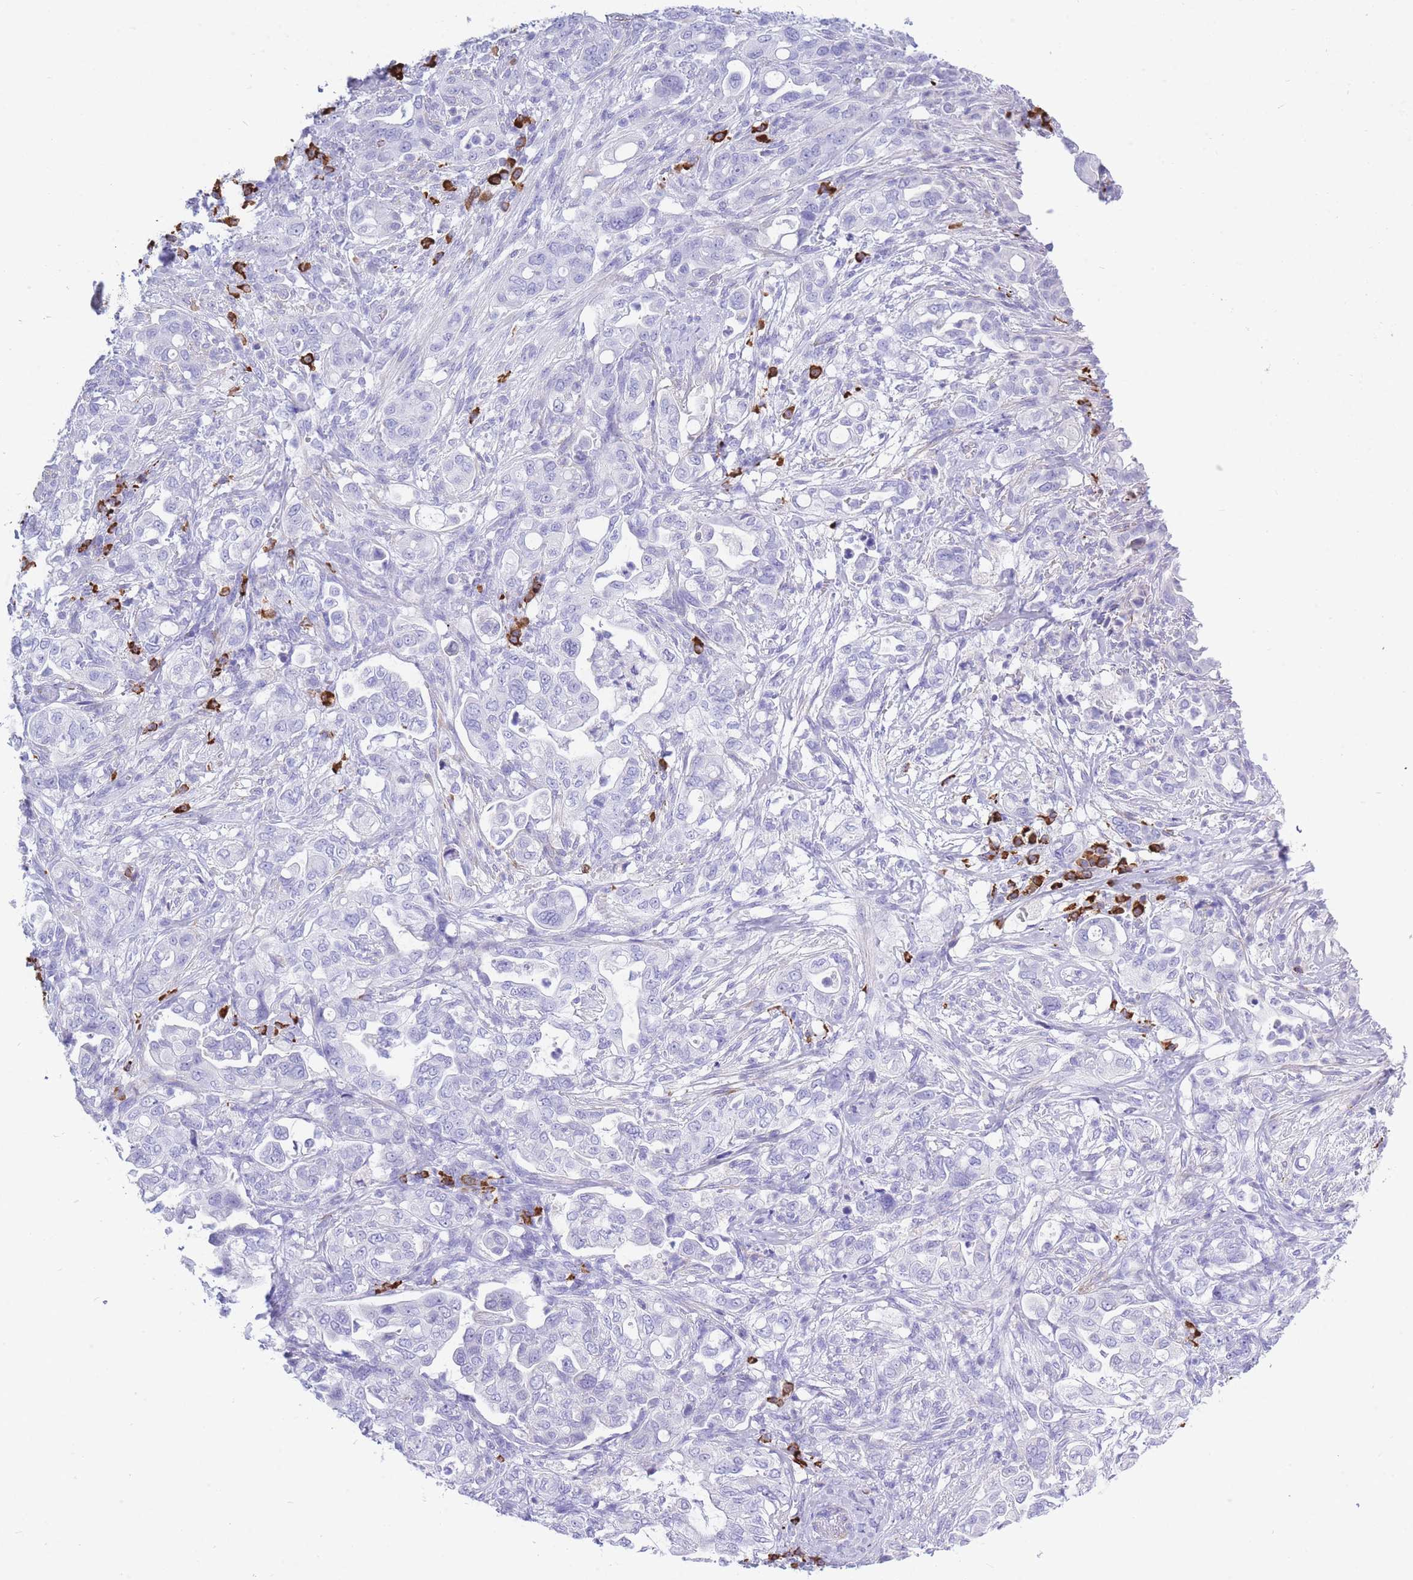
{"staining": {"intensity": "negative", "quantity": "none", "location": "none"}, "tissue": "pancreatic cancer", "cell_type": "Tumor cells", "image_type": "cancer", "snomed": [{"axis": "morphology", "description": "Normal tissue, NOS"}, {"axis": "morphology", "description": "Adenocarcinoma, NOS"}, {"axis": "topography", "description": "Lymph node"}, {"axis": "topography", "description": "Pancreas"}], "caption": "IHC histopathology image of pancreatic cancer (adenocarcinoma) stained for a protein (brown), which shows no staining in tumor cells.", "gene": "ZFP62", "patient": {"sex": "female", "age": 67}}